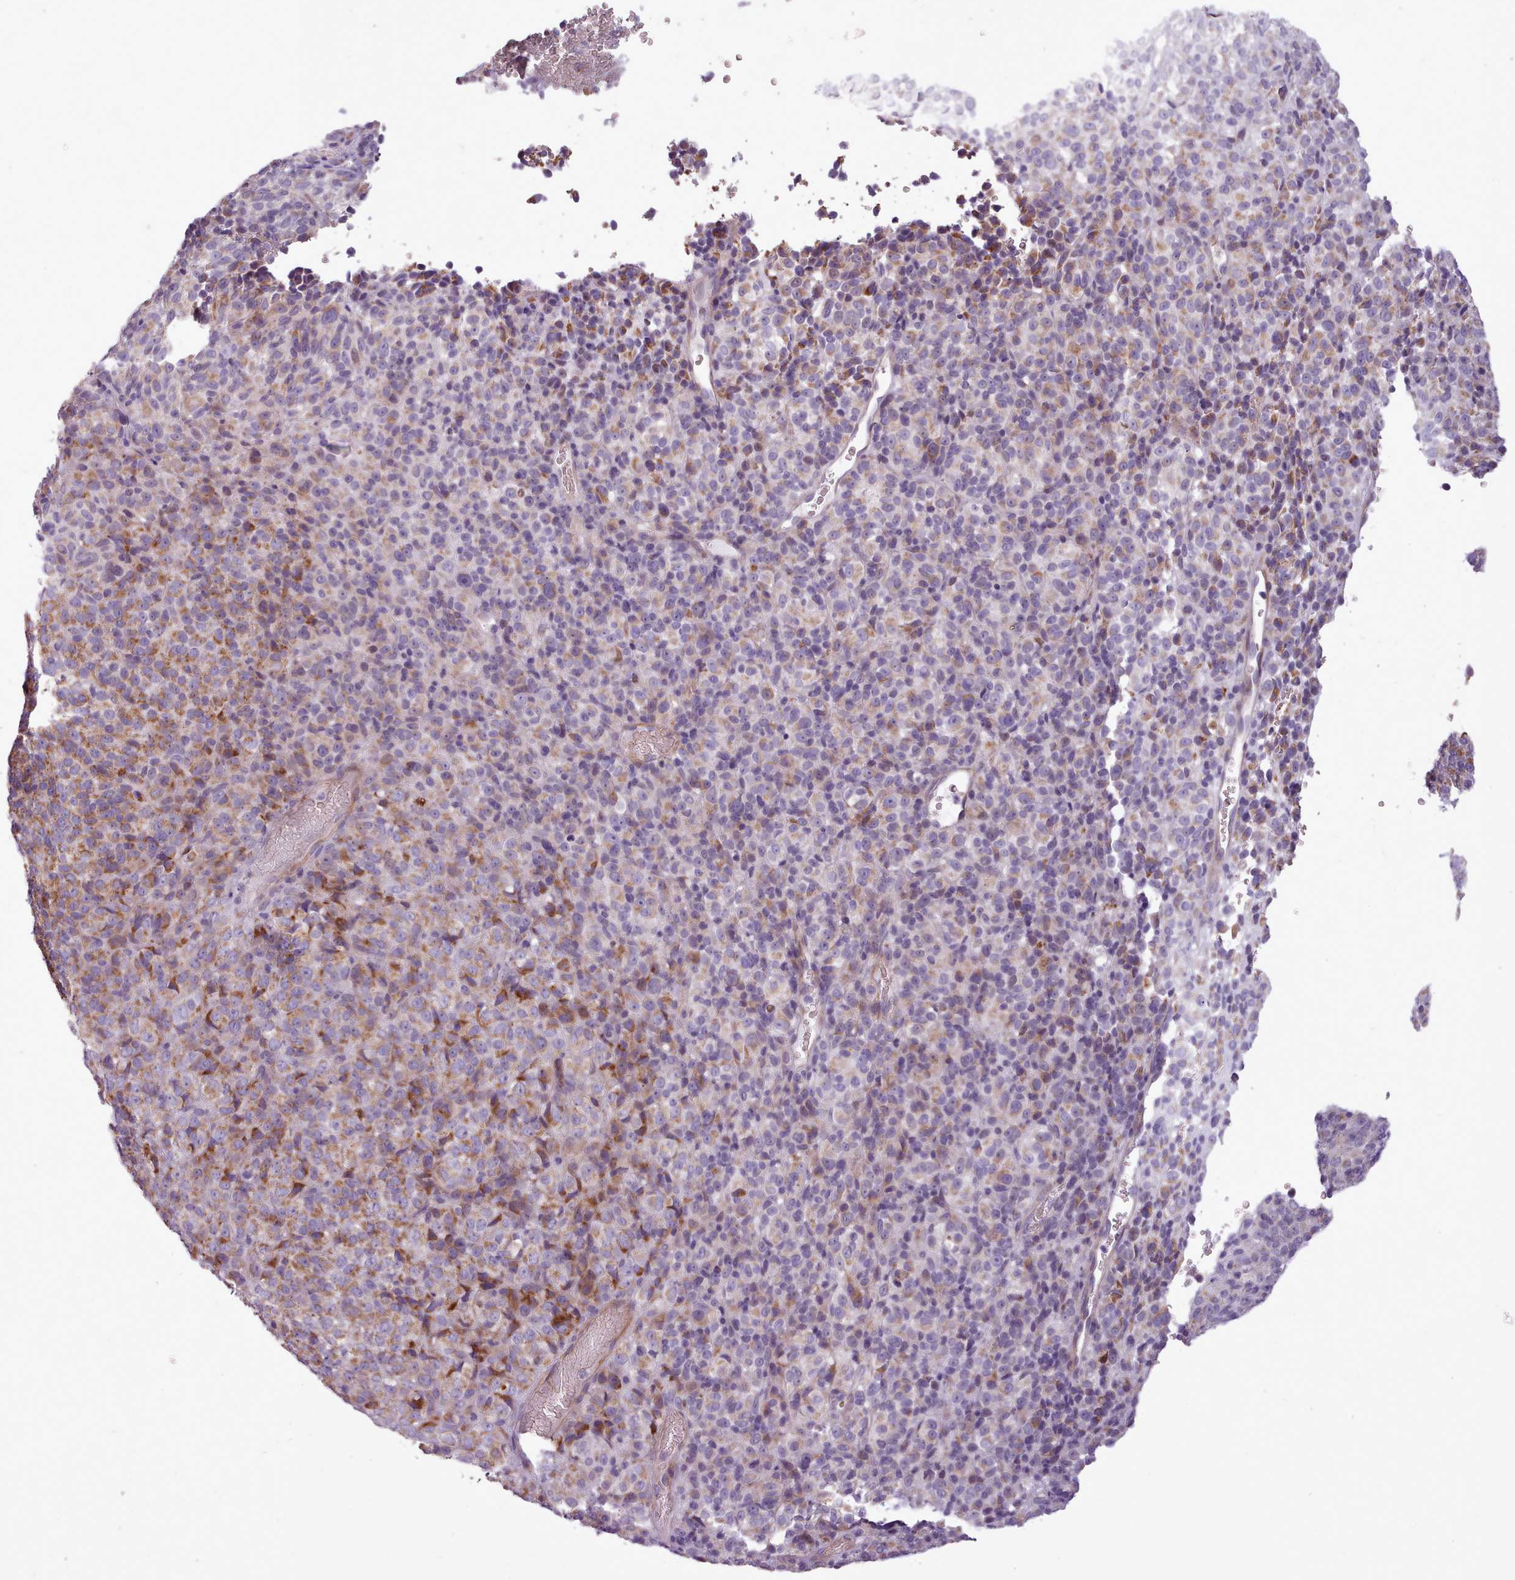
{"staining": {"intensity": "moderate", "quantity": "25%-75%", "location": "cytoplasmic/membranous"}, "tissue": "melanoma", "cell_type": "Tumor cells", "image_type": "cancer", "snomed": [{"axis": "morphology", "description": "Malignant melanoma, Metastatic site"}, {"axis": "topography", "description": "Brain"}], "caption": "Melanoma stained for a protein (brown) displays moderate cytoplasmic/membranous positive expression in about 25%-75% of tumor cells.", "gene": "AVL9", "patient": {"sex": "female", "age": 56}}